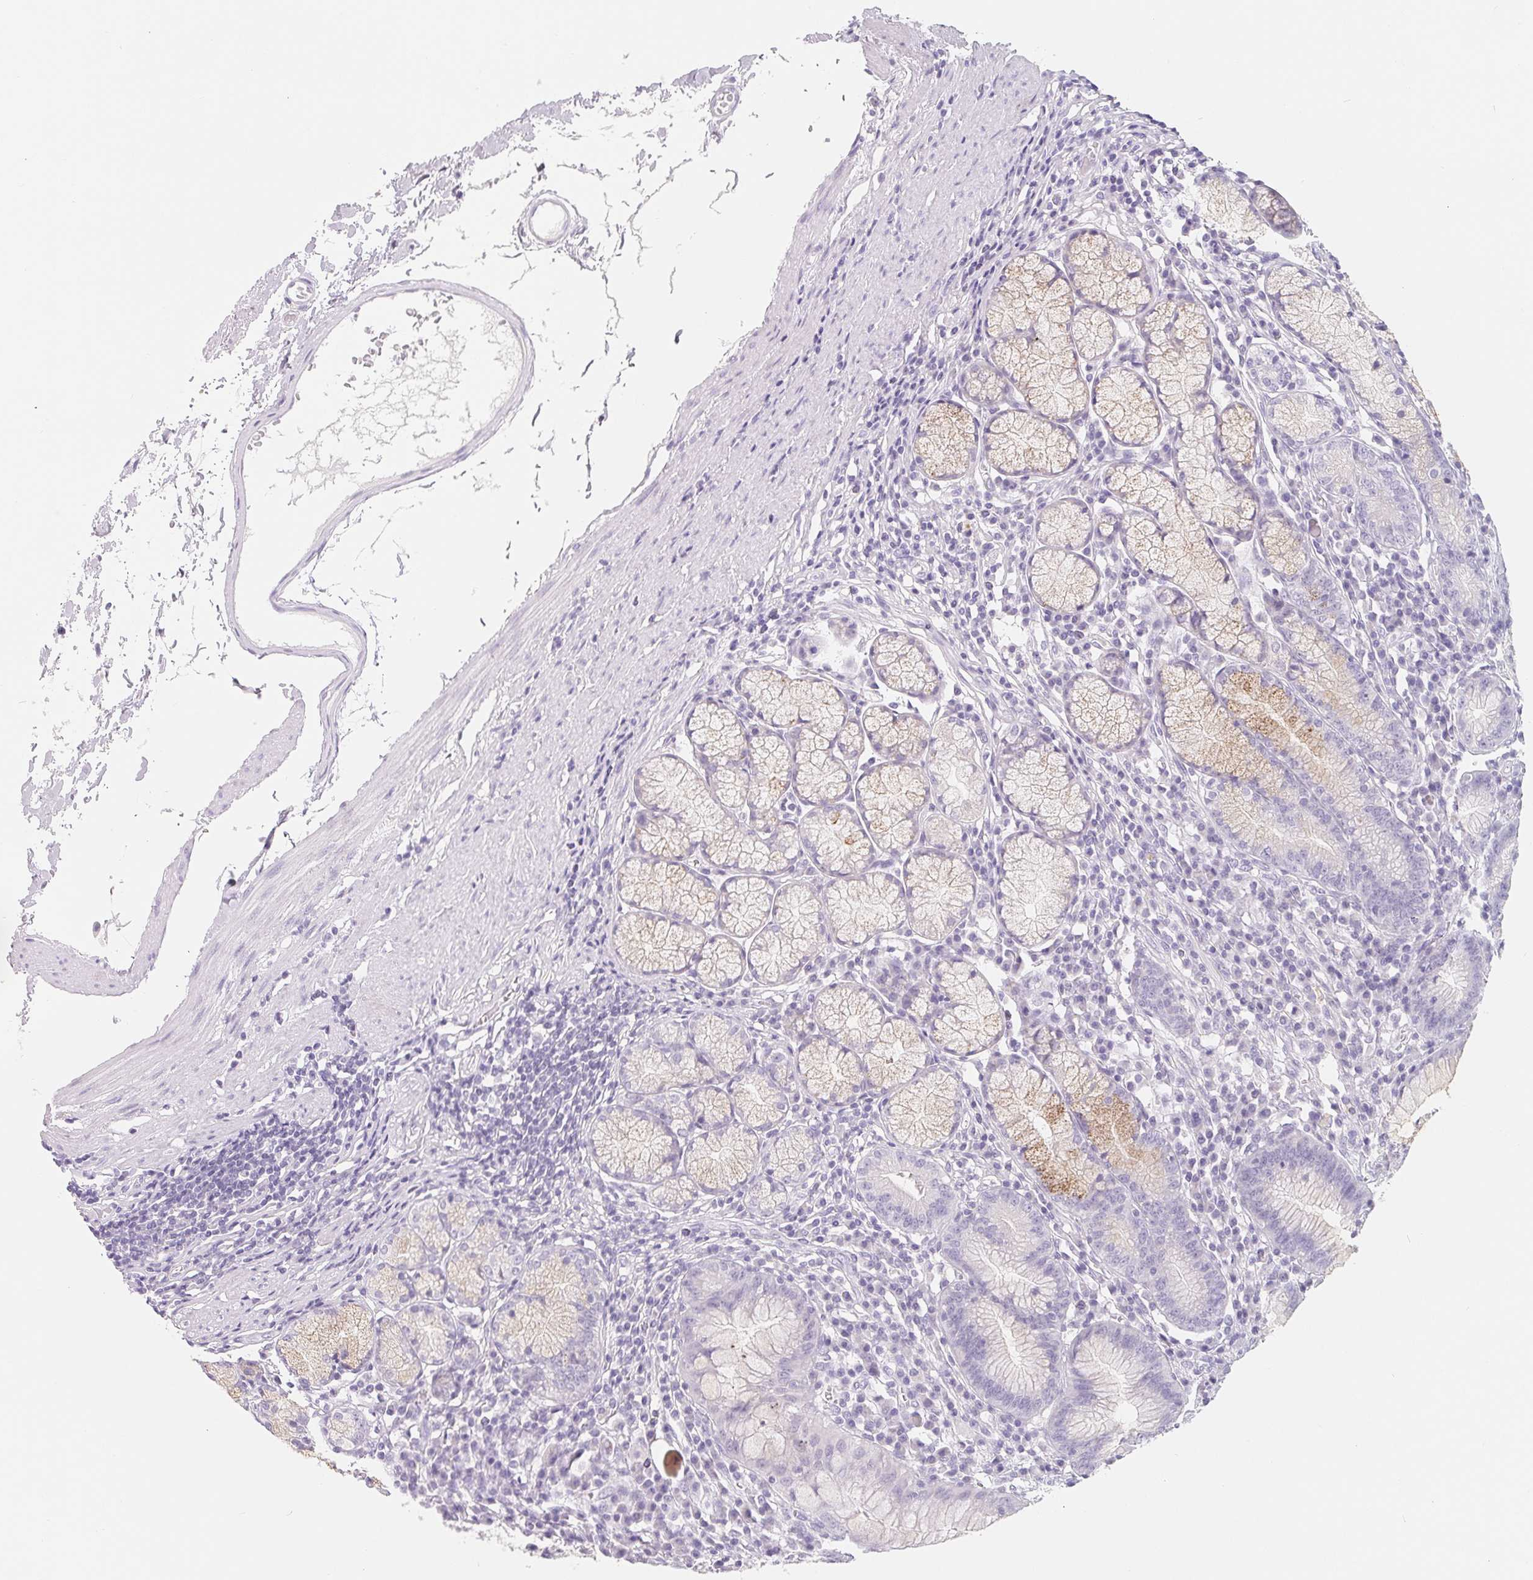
{"staining": {"intensity": "moderate", "quantity": "<25%", "location": "cytoplasmic/membranous"}, "tissue": "stomach", "cell_type": "Glandular cells", "image_type": "normal", "snomed": [{"axis": "morphology", "description": "Normal tissue, NOS"}, {"axis": "topography", "description": "Stomach"}], "caption": "A low amount of moderate cytoplasmic/membranous positivity is seen in approximately <25% of glandular cells in benign stomach. The protein is stained brown, and the nuclei are stained in blue (DAB IHC with brightfield microscopy, high magnification).", "gene": "SPACA5B", "patient": {"sex": "male", "age": 55}}